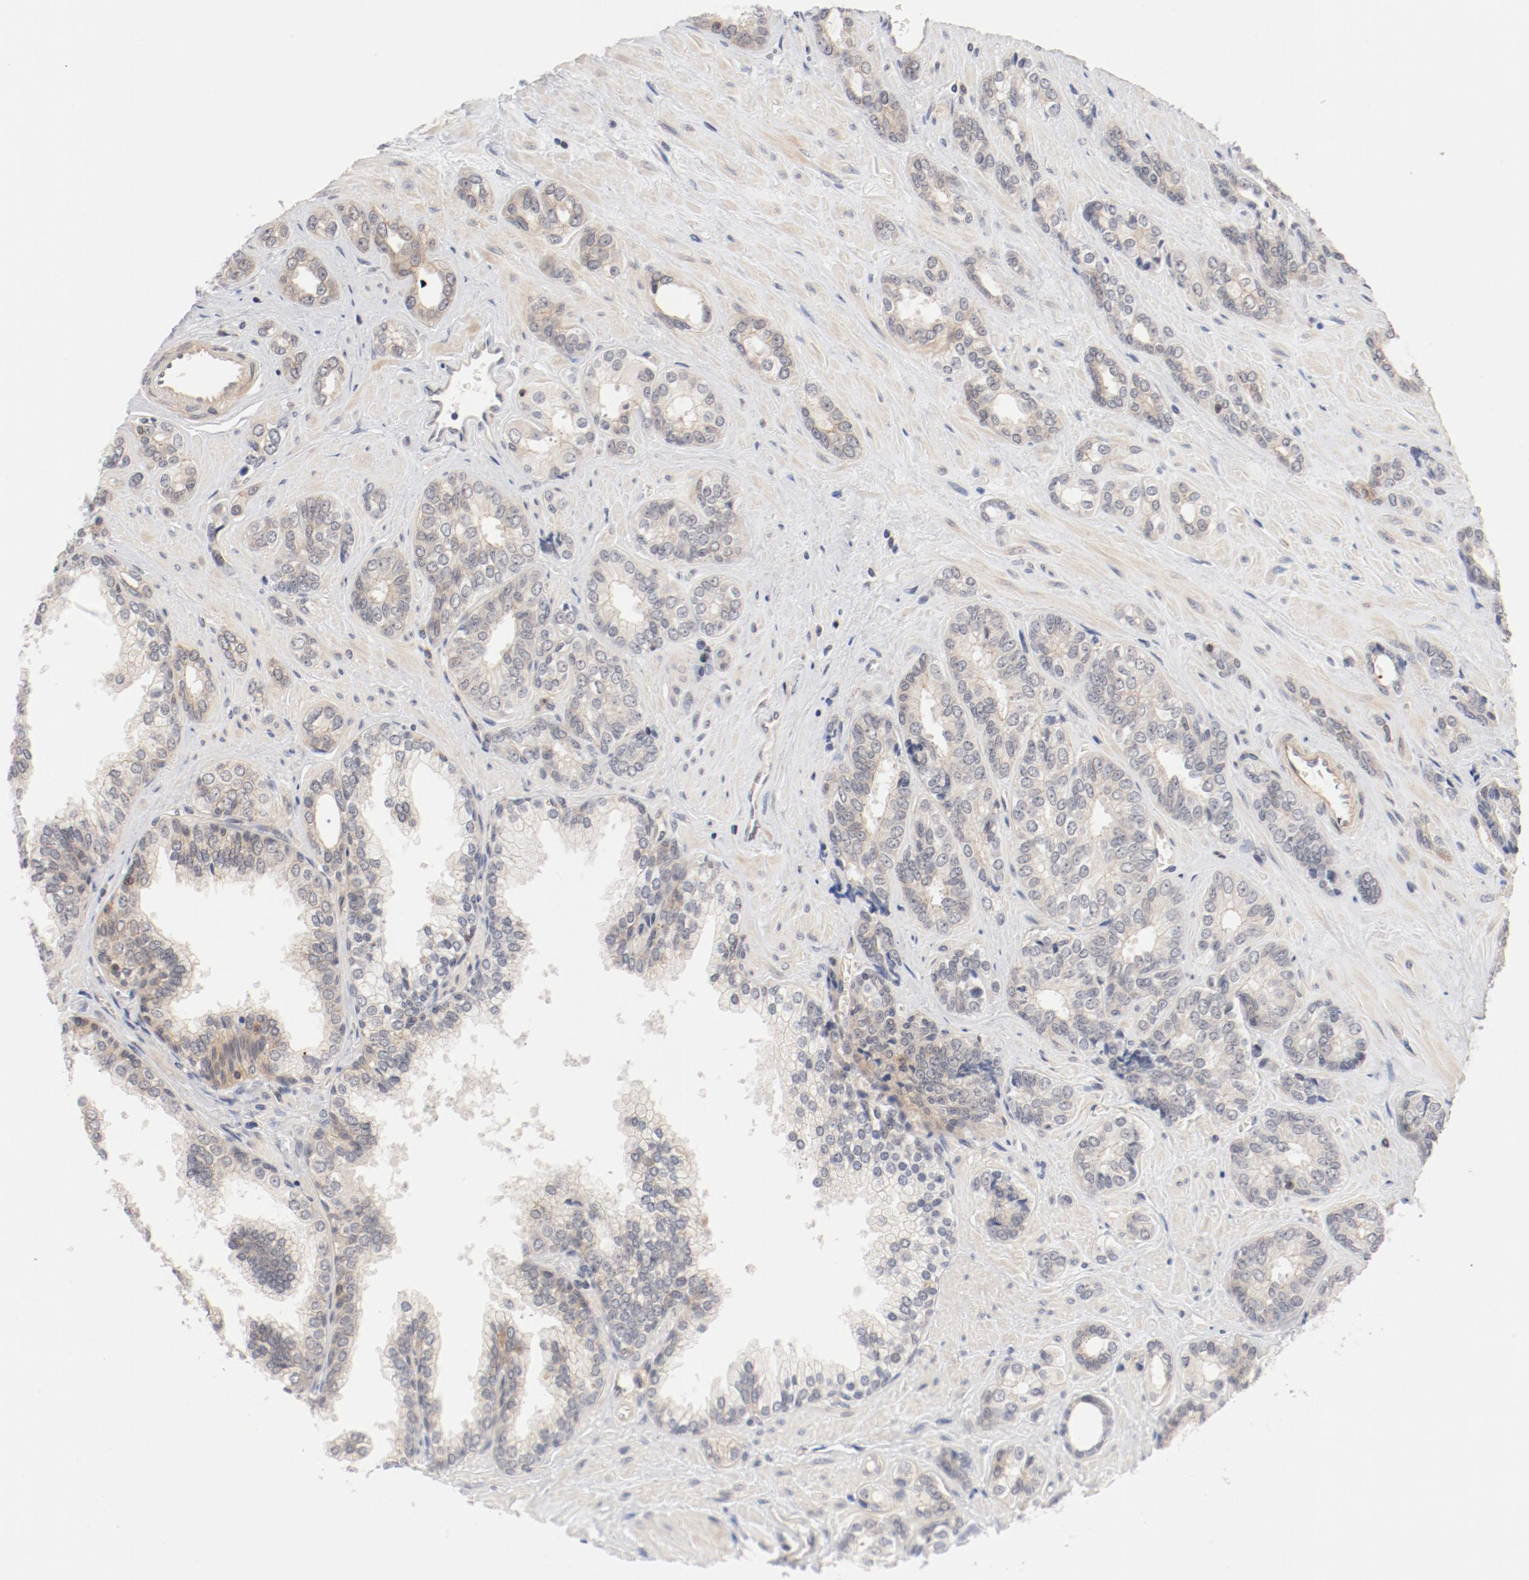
{"staining": {"intensity": "weak", "quantity": "25%-75%", "location": "cytoplasmic/membranous"}, "tissue": "prostate cancer", "cell_type": "Tumor cells", "image_type": "cancer", "snomed": [{"axis": "morphology", "description": "Adenocarcinoma, High grade"}, {"axis": "topography", "description": "Prostate"}], "caption": "Protein expression by IHC demonstrates weak cytoplasmic/membranous positivity in approximately 25%-75% of tumor cells in prostate high-grade adenocarcinoma.", "gene": "ZNF267", "patient": {"sex": "male", "age": 67}}